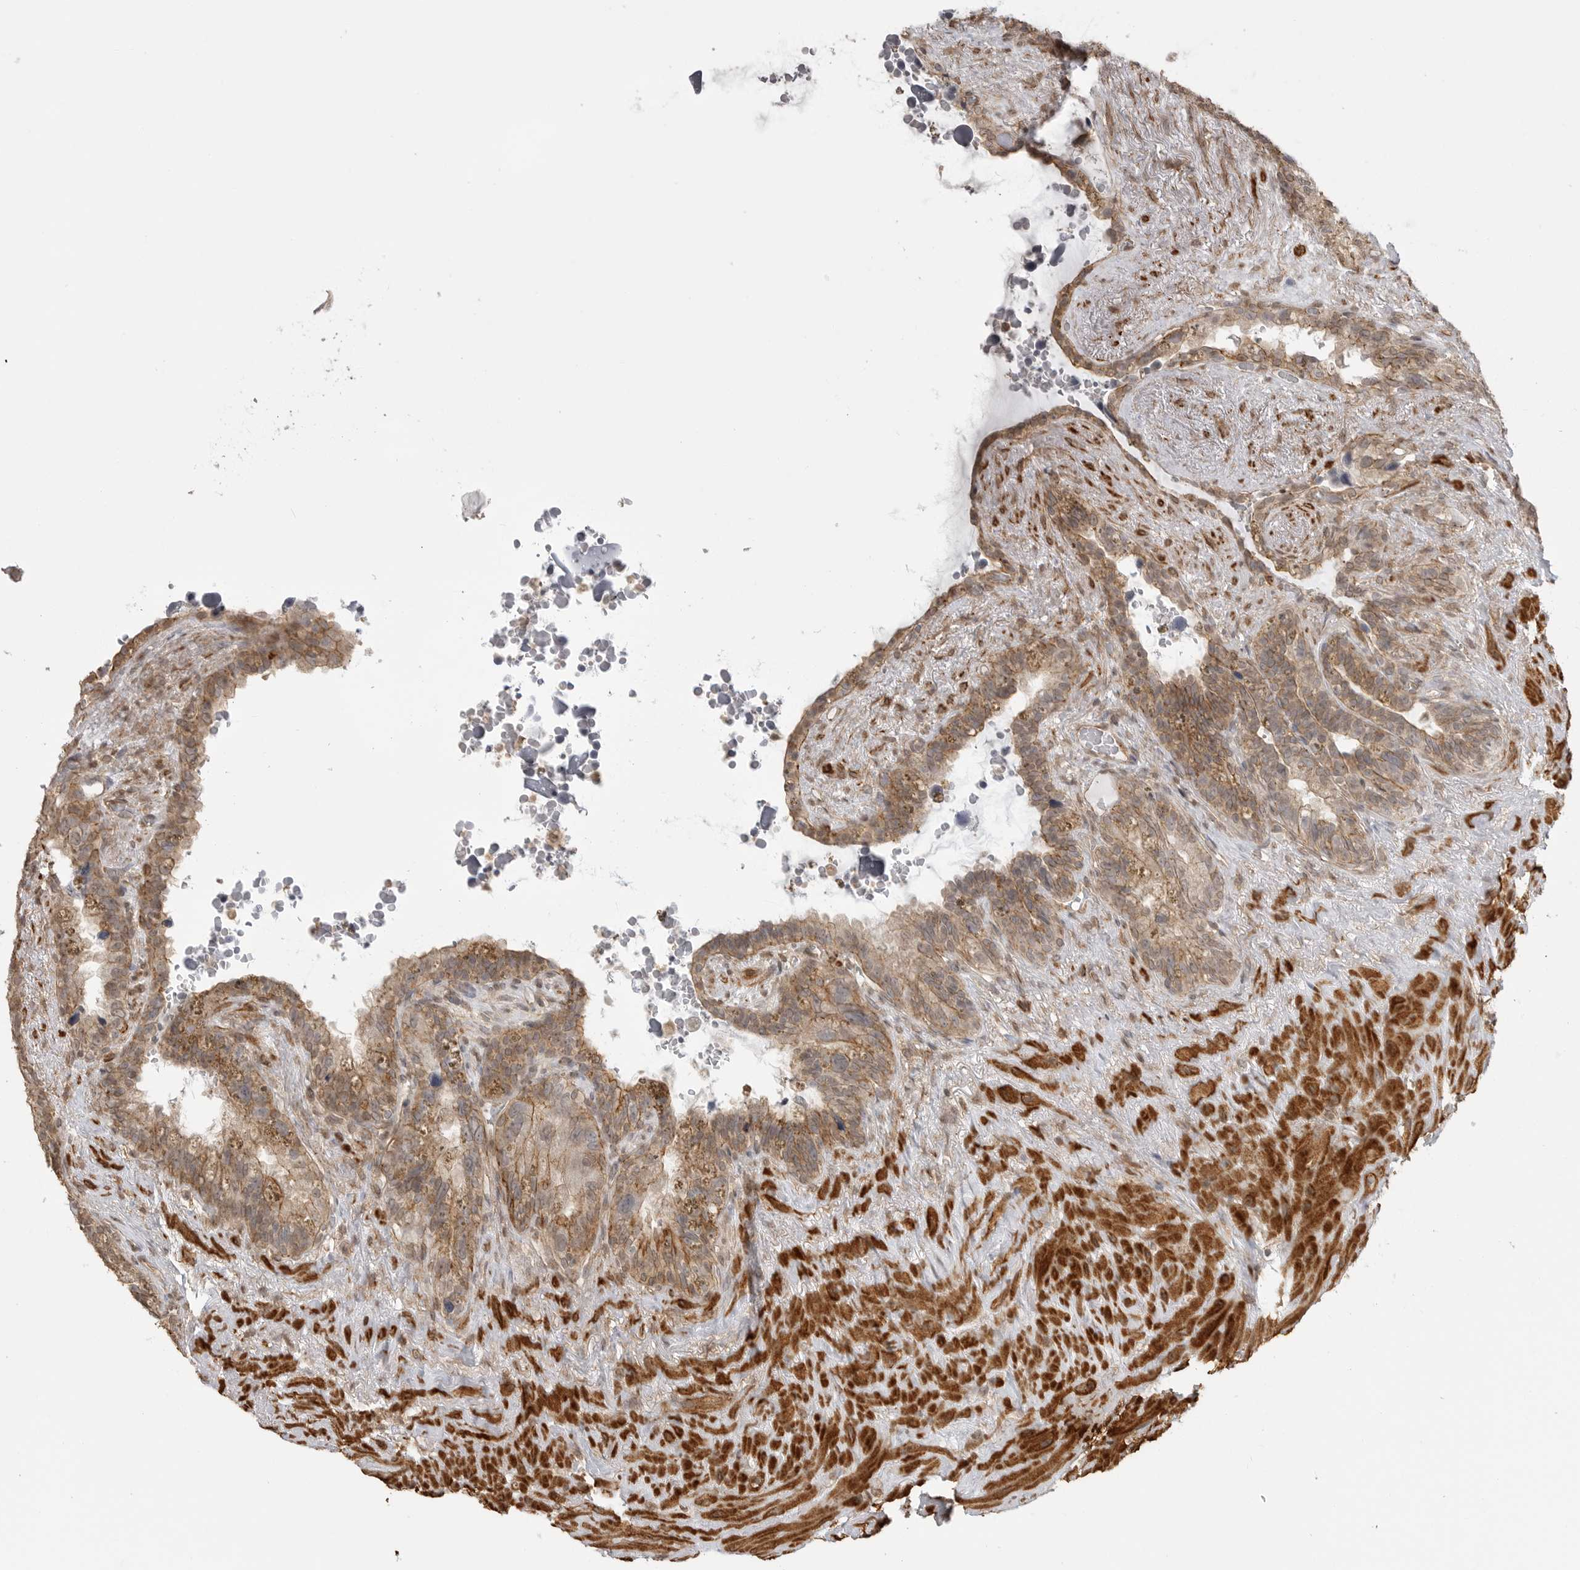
{"staining": {"intensity": "moderate", "quantity": "<25%", "location": "cytoplasmic/membranous"}, "tissue": "seminal vesicle", "cell_type": "Glandular cells", "image_type": "normal", "snomed": [{"axis": "morphology", "description": "Normal tissue, NOS"}, {"axis": "topography", "description": "Seminal veicle"}], "caption": "High-magnification brightfield microscopy of benign seminal vesicle stained with DAB (brown) and counterstained with hematoxylin (blue). glandular cells exhibit moderate cytoplasmic/membranous positivity is appreciated in about<25% of cells.", "gene": "GPC2", "patient": {"sex": "male", "age": 80}}